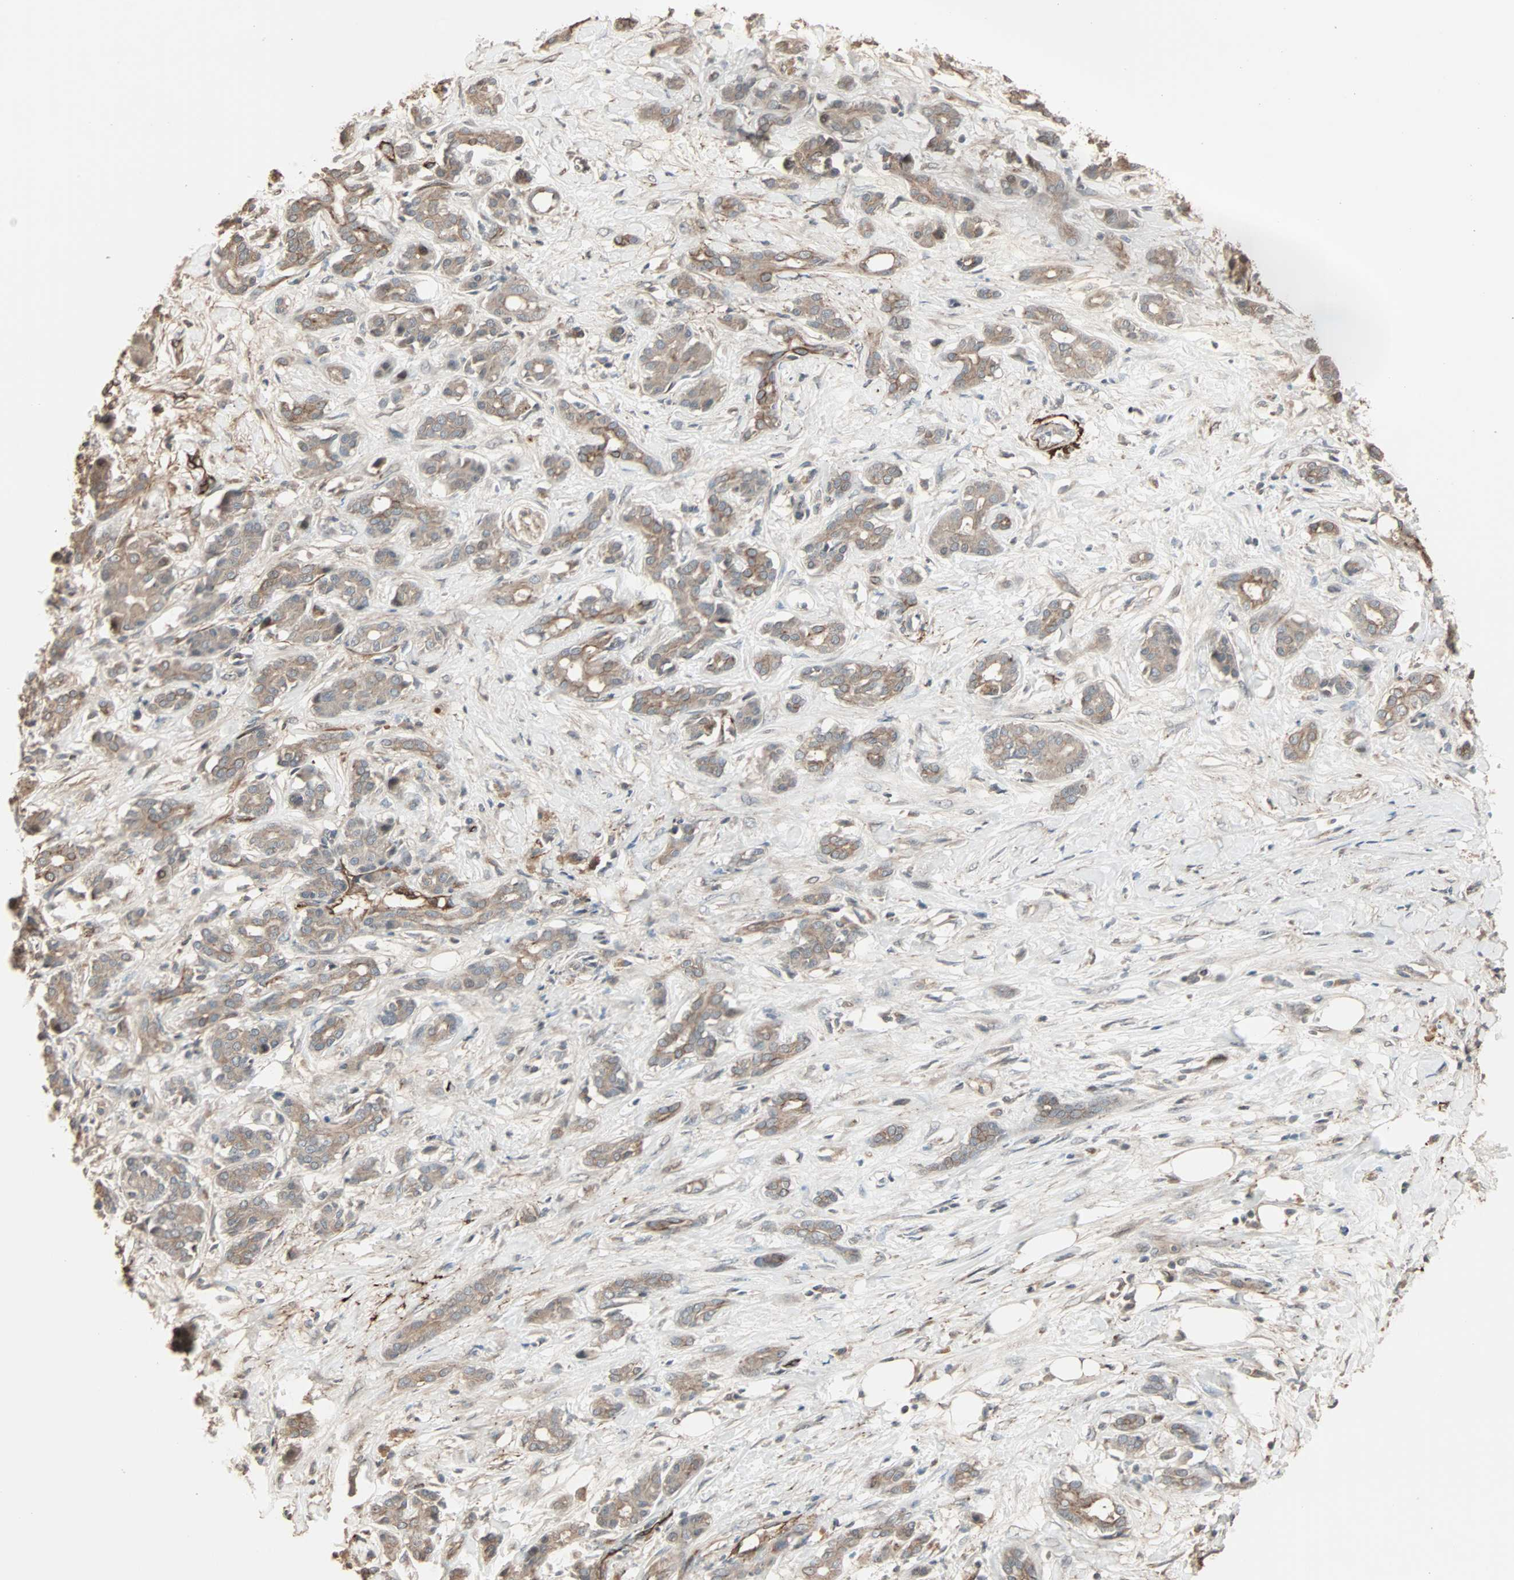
{"staining": {"intensity": "weak", "quantity": ">75%", "location": "cytoplasmic/membranous"}, "tissue": "pancreatic cancer", "cell_type": "Tumor cells", "image_type": "cancer", "snomed": [{"axis": "morphology", "description": "Adenocarcinoma, NOS"}, {"axis": "topography", "description": "Pancreas"}], "caption": "IHC (DAB) staining of human pancreatic adenocarcinoma displays weak cytoplasmic/membranous protein positivity in about >75% of tumor cells. The staining was performed using DAB, with brown indicating positive protein expression. Nuclei are stained blue with hematoxylin.", "gene": "CALCRL", "patient": {"sex": "male", "age": 41}}